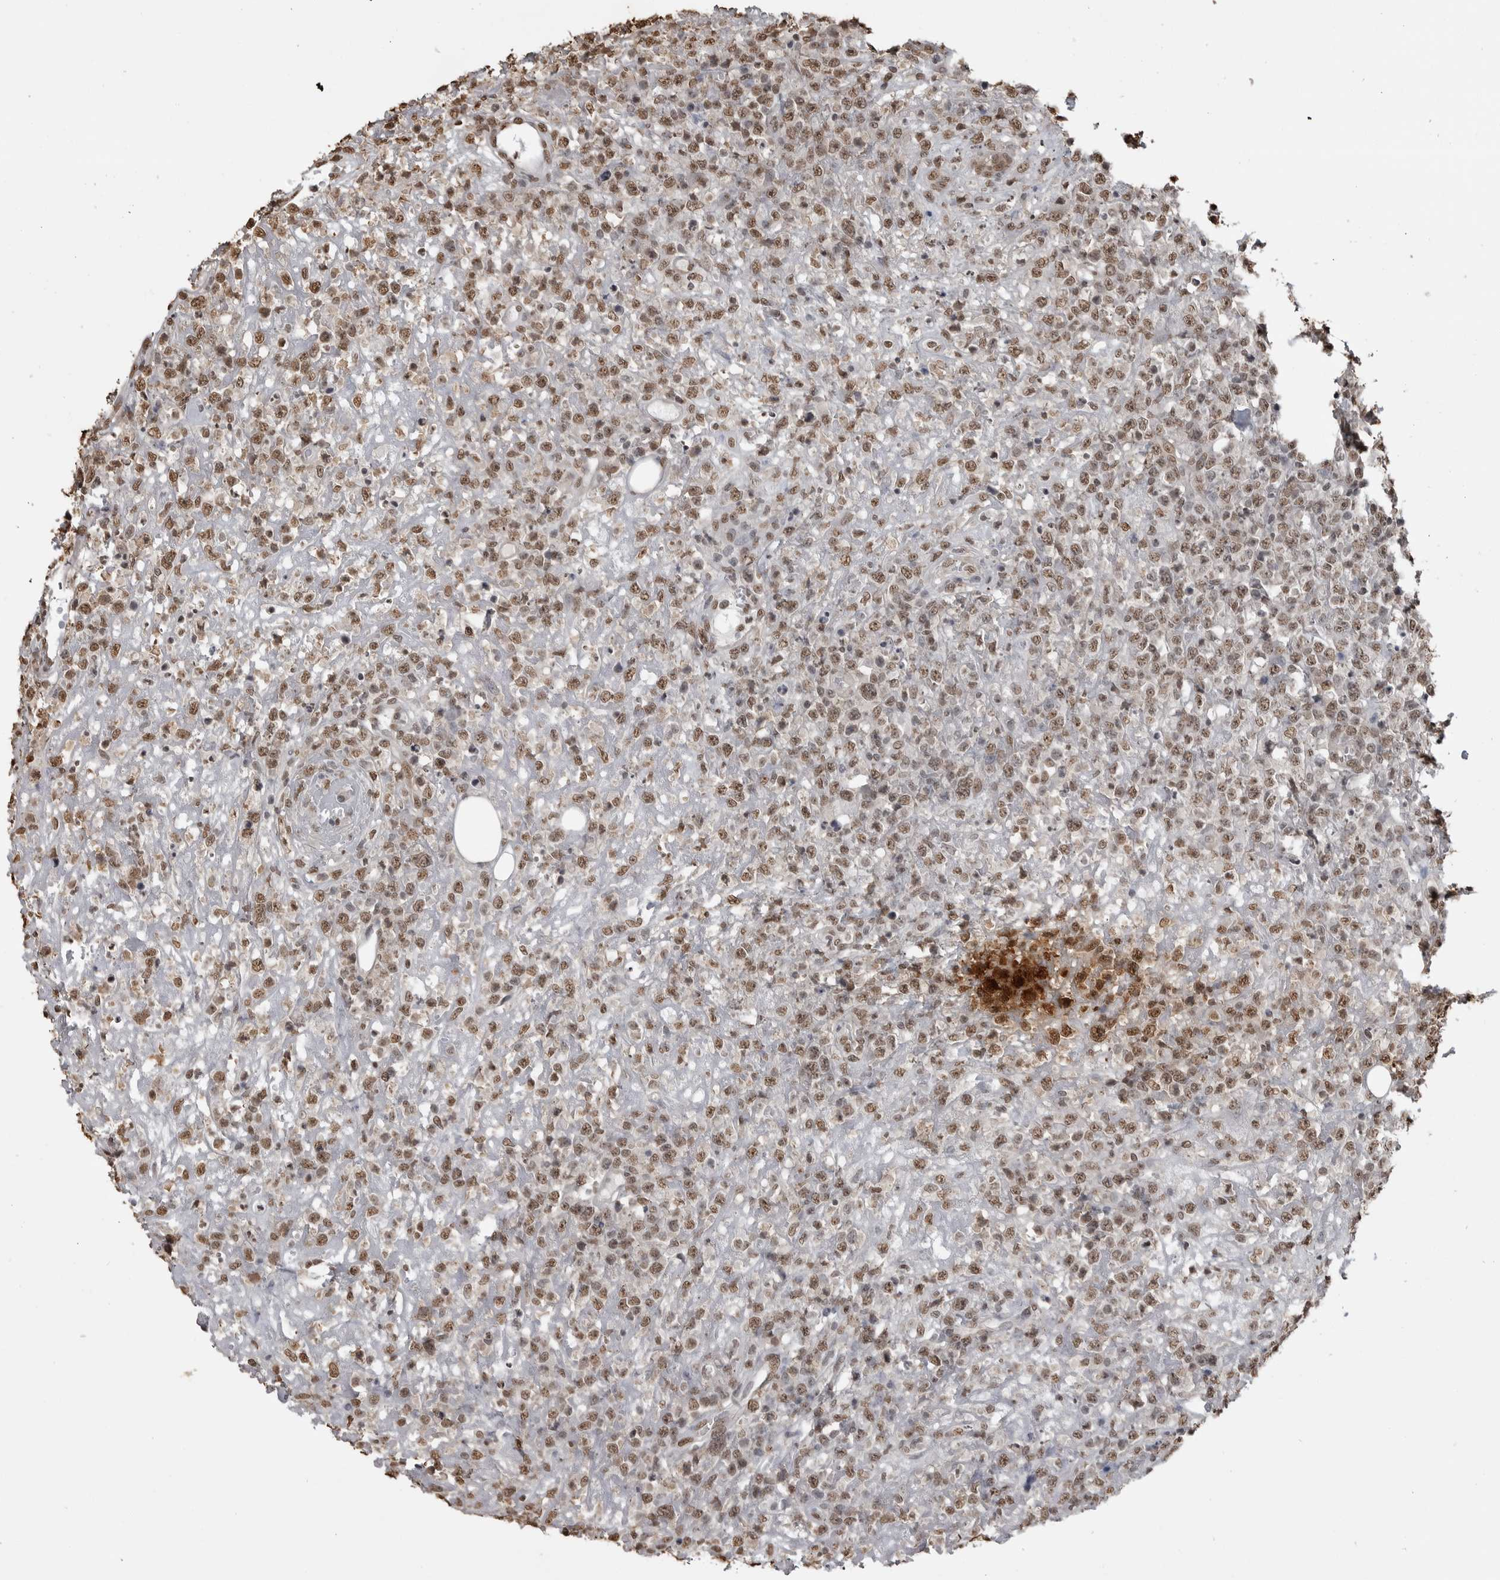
{"staining": {"intensity": "weak", "quantity": ">75%", "location": "nuclear"}, "tissue": "lymphoma", "cell_type": "Tumor cells", "image_type": "cancer", "snomed": [{"axis": "morphology", "description": "Malignant lymphoma, non-Hodgkin's type, High grade"}, {"axis": "topography", "description": "Colon"}], "caption": "Protein expression analysis of human lymphoma reveals weak nuclear staining in approximately >75% of tumor cells.", "gene": "SMAD2", "patient": {"sex": "female", "age": 53}}